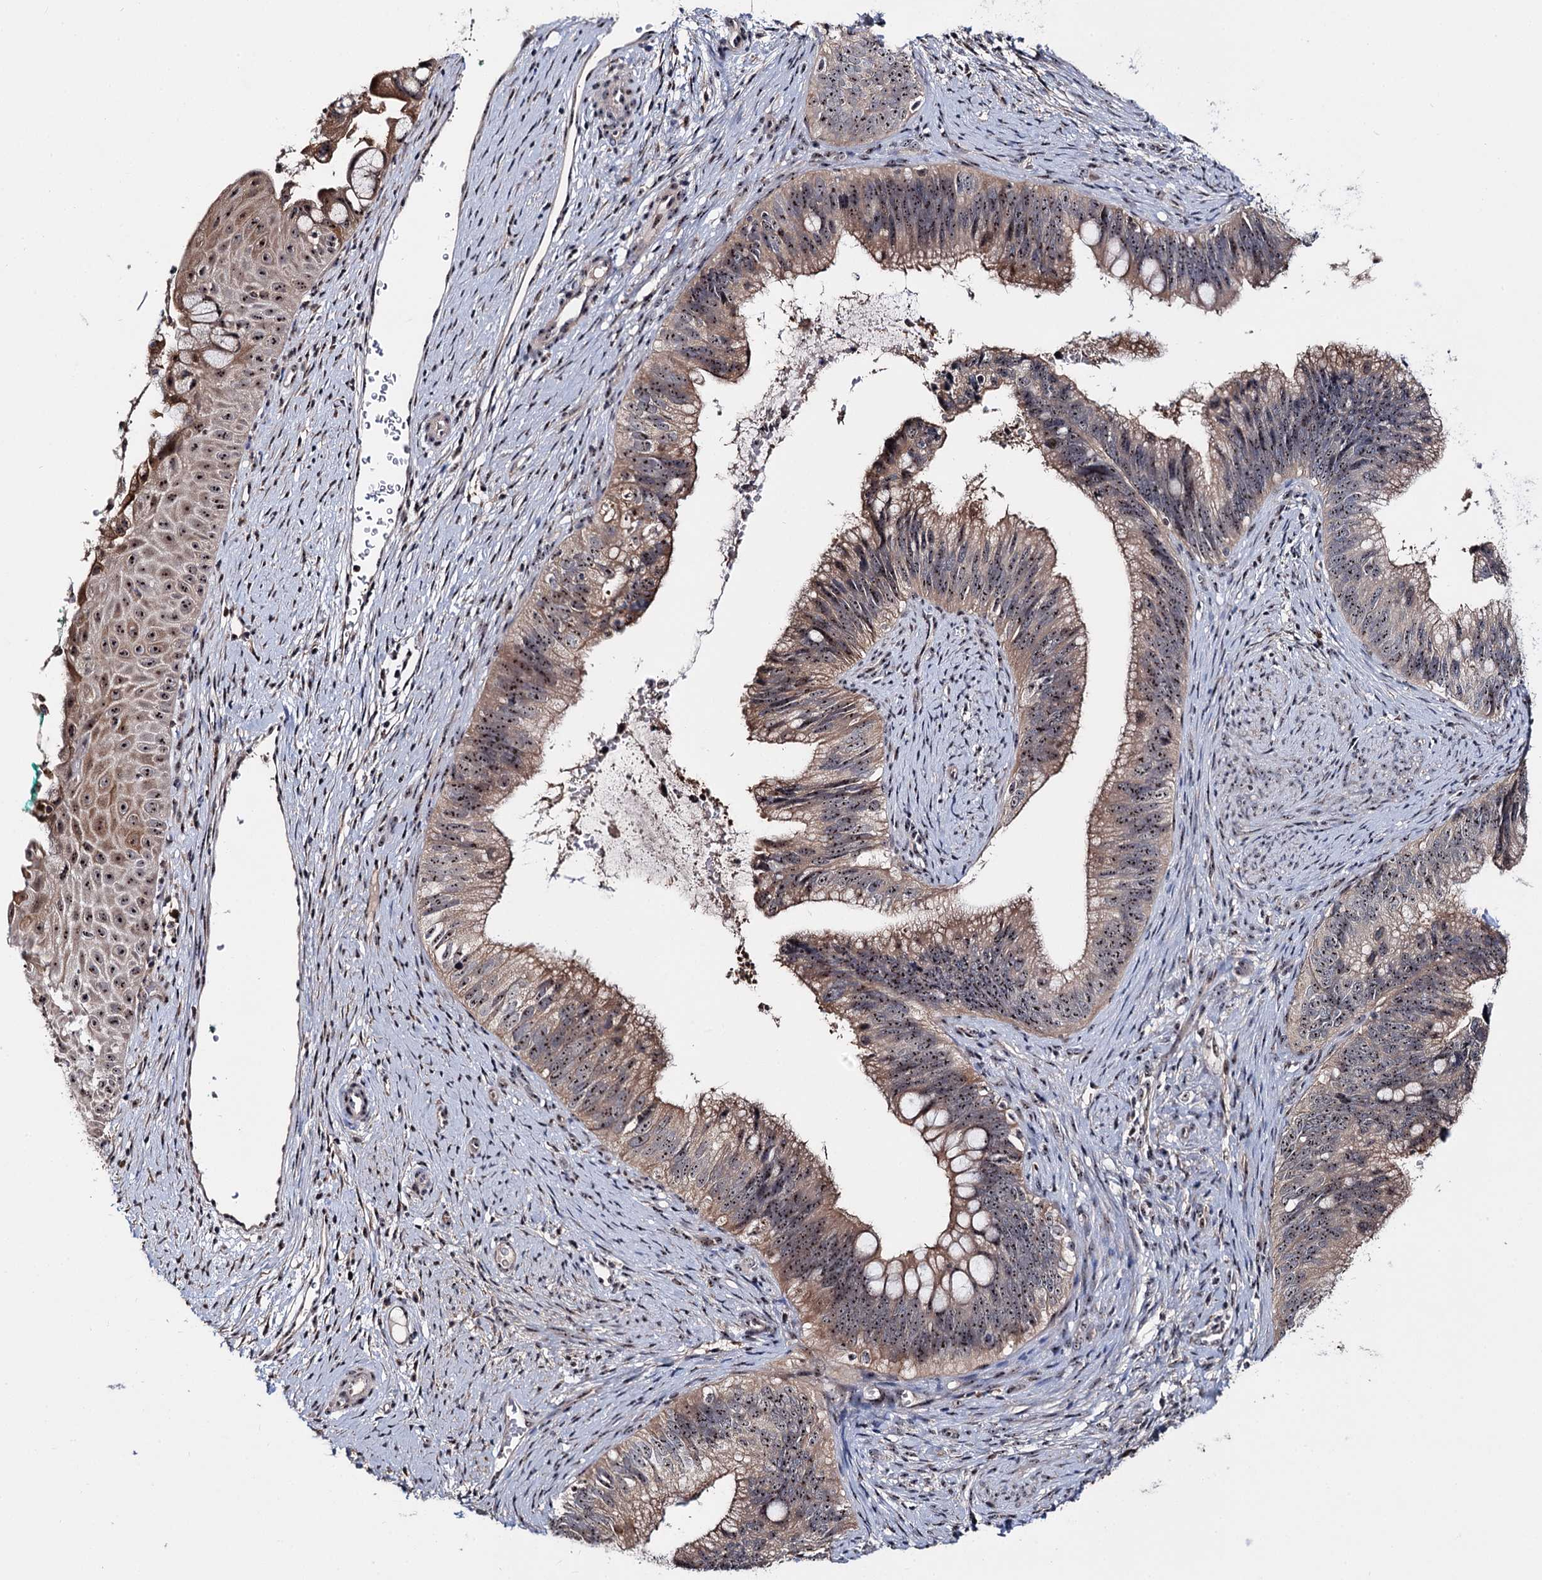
{"staining": {"intensity": "moderate", "quantity": ">75%", "location": "cytoplasmic/membranous,nuclear"}, "tissue": "cervical cancer", "cell_type": "Tumor cells", "image_type": "cancer", "snomed": [{"axis": "morphology", "description": "Adenocarcinoma, NOS"}, {"axis": "topography", "description": "Cervix"}], "caption": "About >75% of tumor cells in cervical adenocarcinoma show moderate cytoplasmic/membranous and nuclear protein staining as visualized by brown immunohistochemical staining.", "gene": "SUPT20H", "patient": {"sex": "female", "age": 42}}